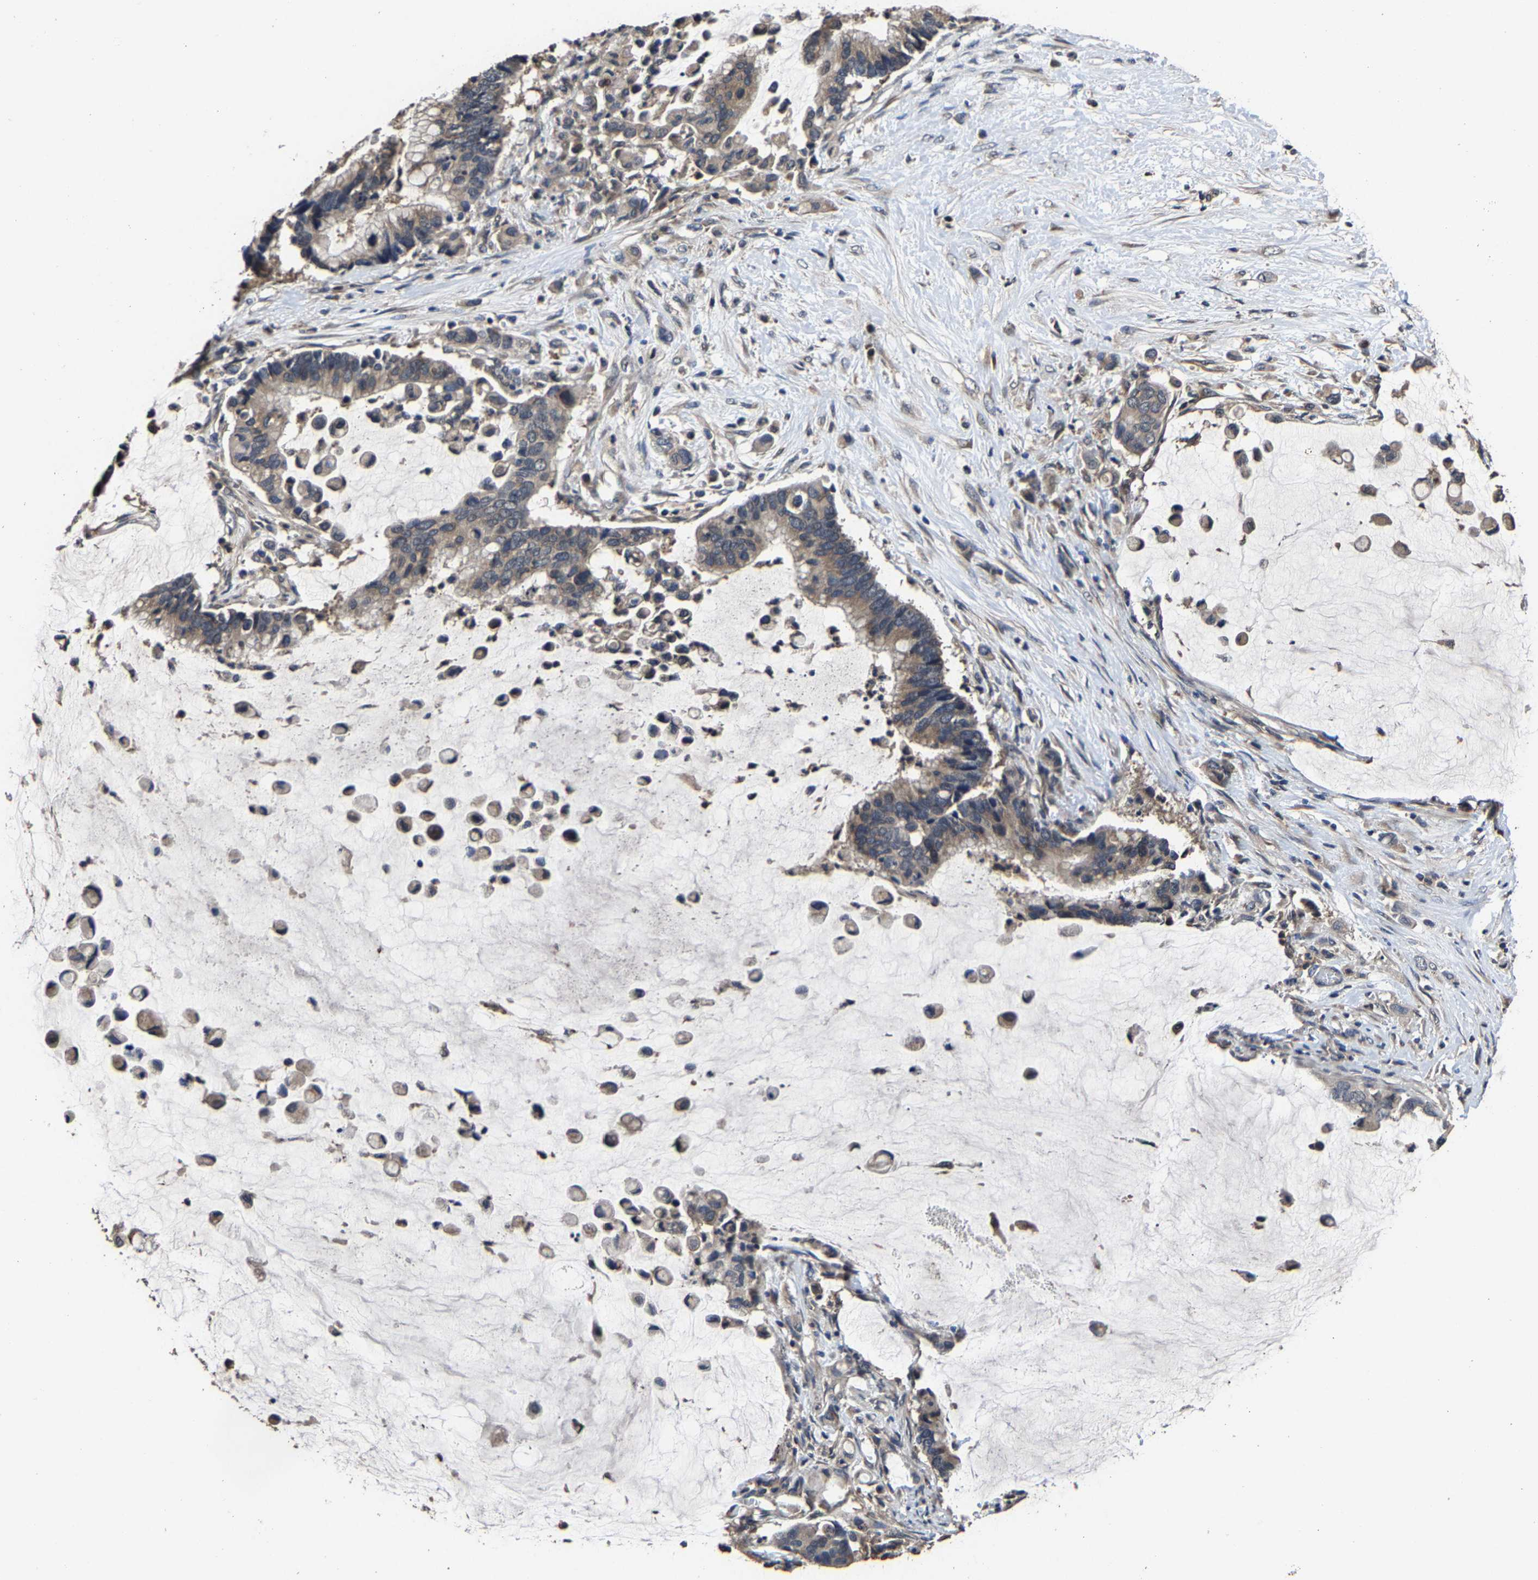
{"staining": {"intensity": "weak", "quantity": ">75%", "location": "cytoplasmic/membranous"}, "tissue": "pancreatic cancer", "cell_type": "Tumor cells", "image_type": "cancer", "snomed": [{"axis": "morphology", "description": "Adenocarcinoma, NOS"}, {"axis": "topography", "description": "Pancreas"}], "caption": "High-magnification brightfield microscopy of adenocarcinoma (pancreatic) stained with DAB (brown) and counterstained with hematoxylin (blue). tumor cells exhibit weak cytoplasmic/membranous positivity is appreciated in about>75% of cells. The protein is stained brown, and the nuclei are stained in blue (DAB IHC with brightfield microscopy, high magnification).", "gene": "EBAG9", "patient": {"sex": "male", "age": 41}}